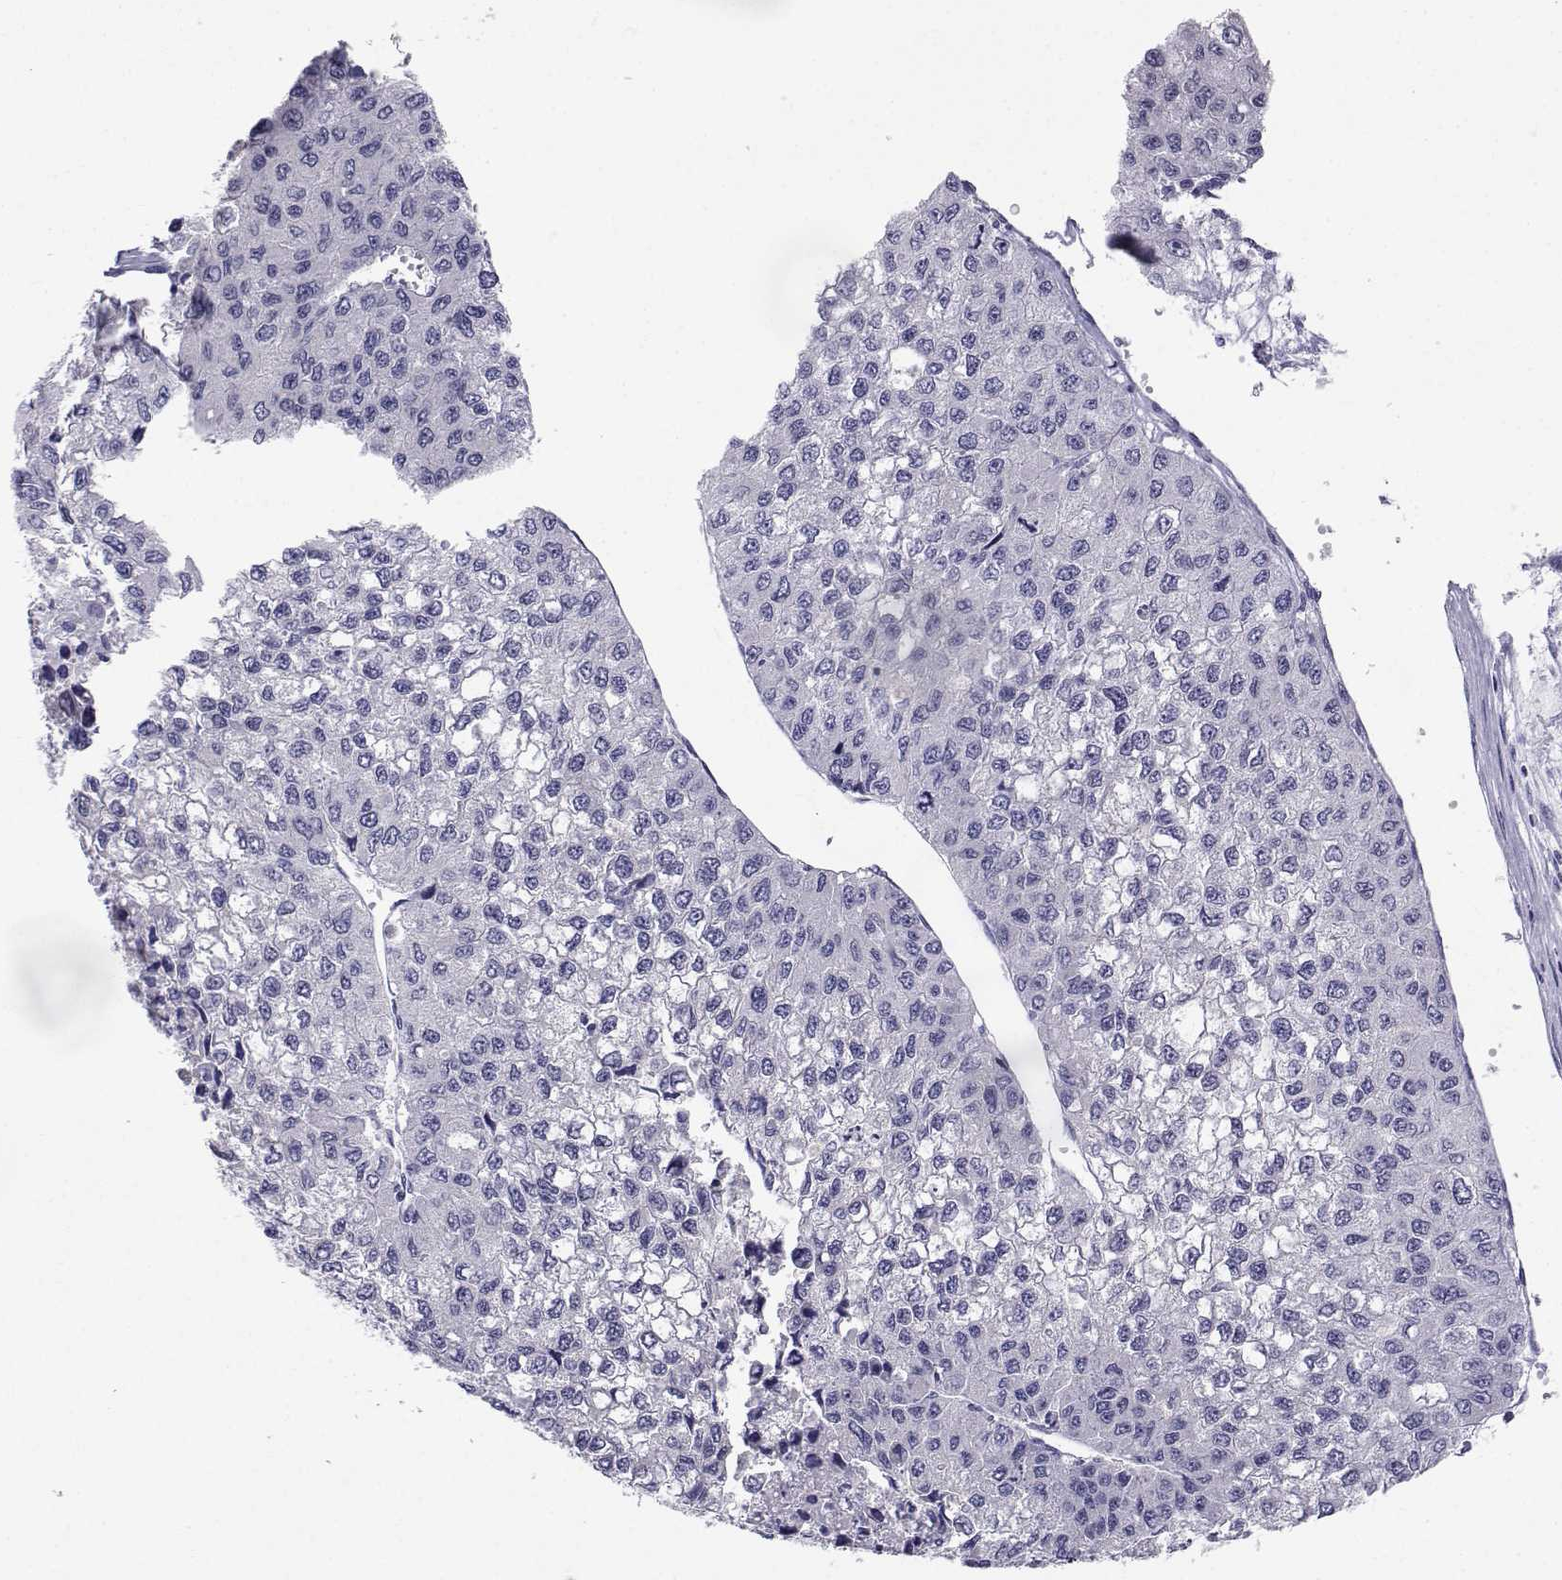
{"staining": {"intensity": "negative", "quantity": "none", "location": "none"}, "tissue": "liver cancer", "cell_type": "Tumor cells", "image_type": "cancer", "snomed": [{"axis": "morphology", "description": "Carcinoma, Hepatocellular, NOS"}, {"axis": "topography", "description": "Liver"}], "caption": "Liver hepatocellular carcinoma stained for a protein using IHC displays no positivity tumor cells.", "gene": "SLC6A3", "patient": {"sex": "female", "age": 66}}